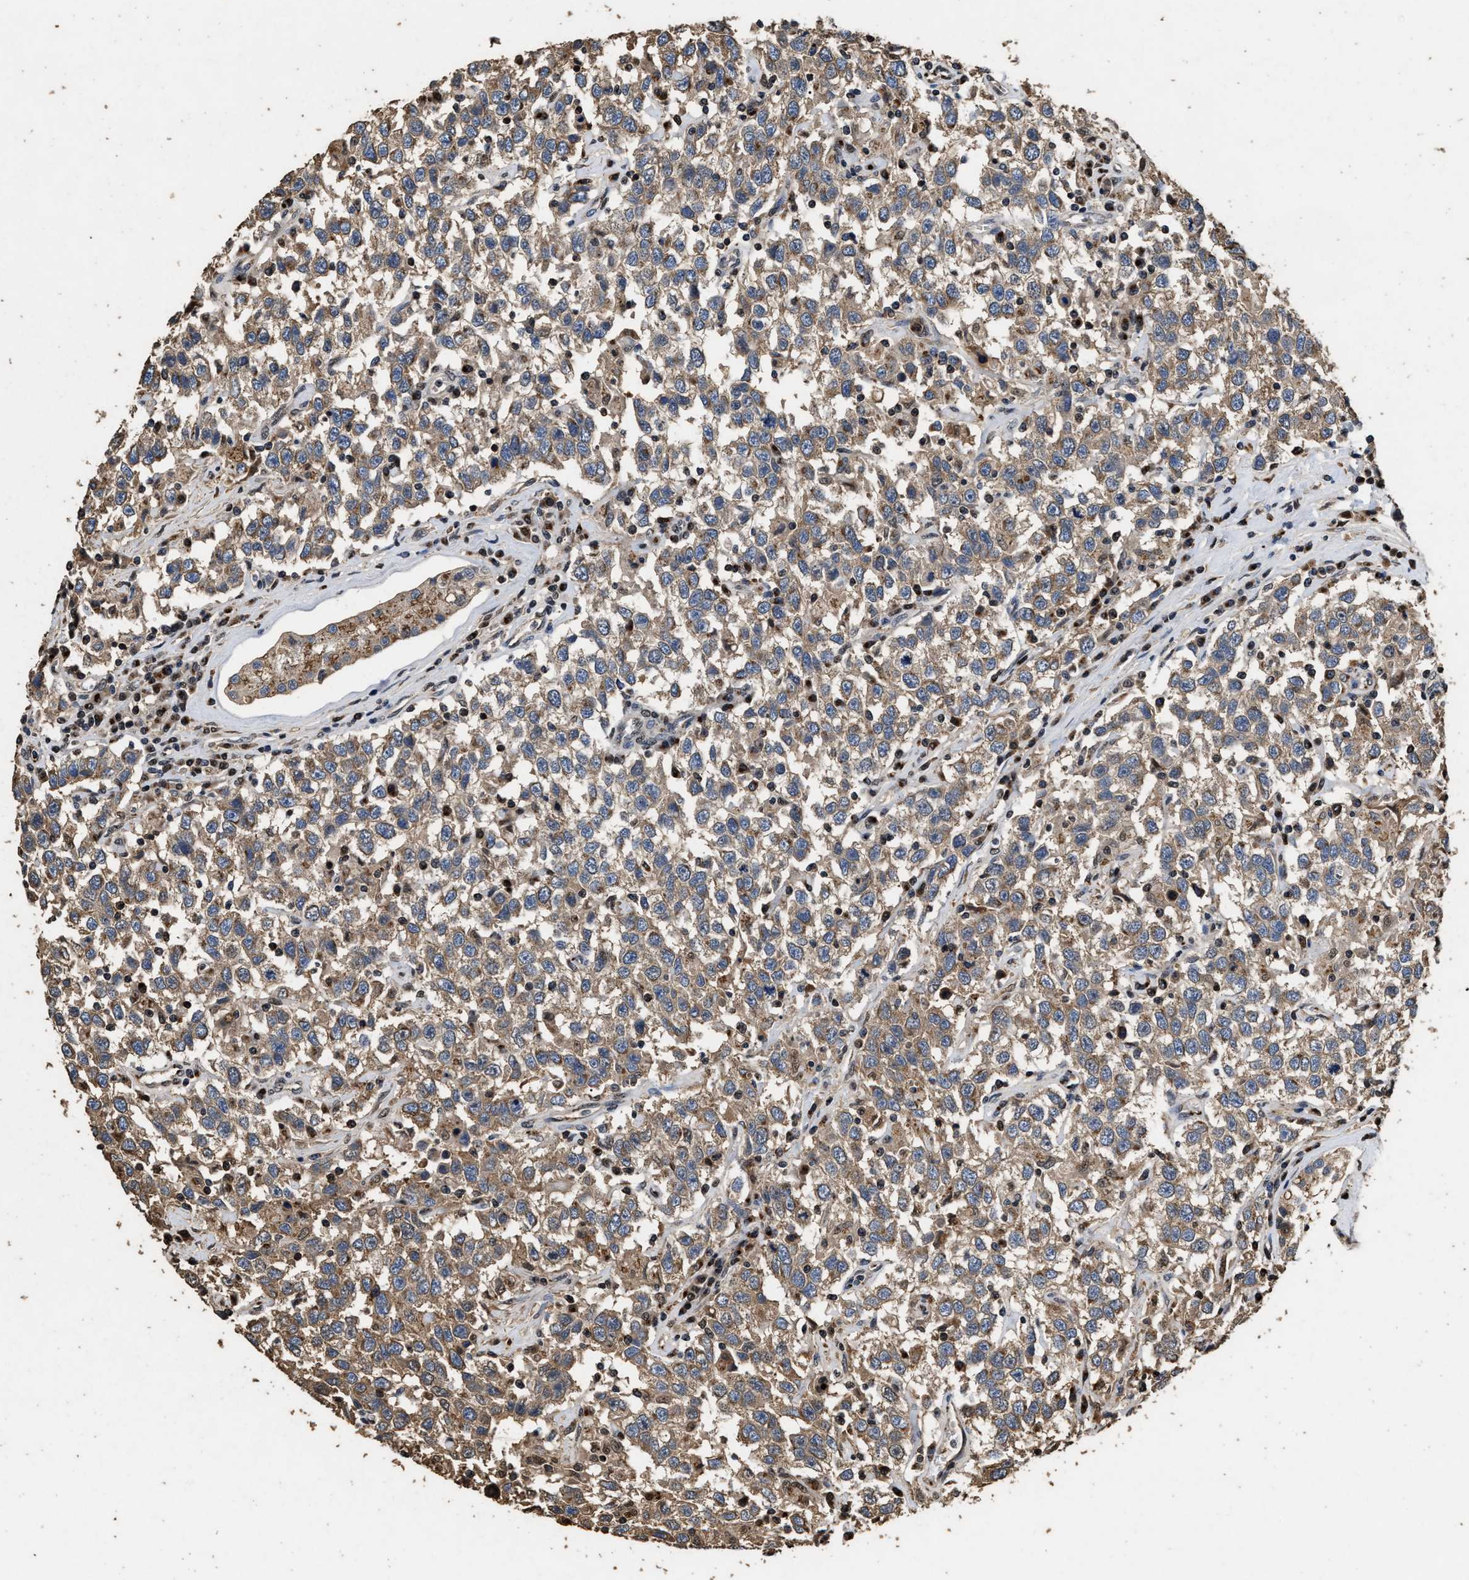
{"staining": {"intensity": "weak", "quantity": ">75%", "location": "cytoplasmic/membranous"}, "tissue": "testis cancer", "cell_type": "Tumor cells", "image_type": "cancer", "snomed": [{"axis": "morphology", "description": "Seminoma, NOS"}, {"axis": "topography", "description": "Testis"}], "caption": "An image showing weak cytoplasmic/membranous staining in approximately >75% of tumor cells in testis cancer, as visualized by brown immunohistochemical staining.", "gene": "TPST2", "patient": {"sex": "male", "age": 41}}